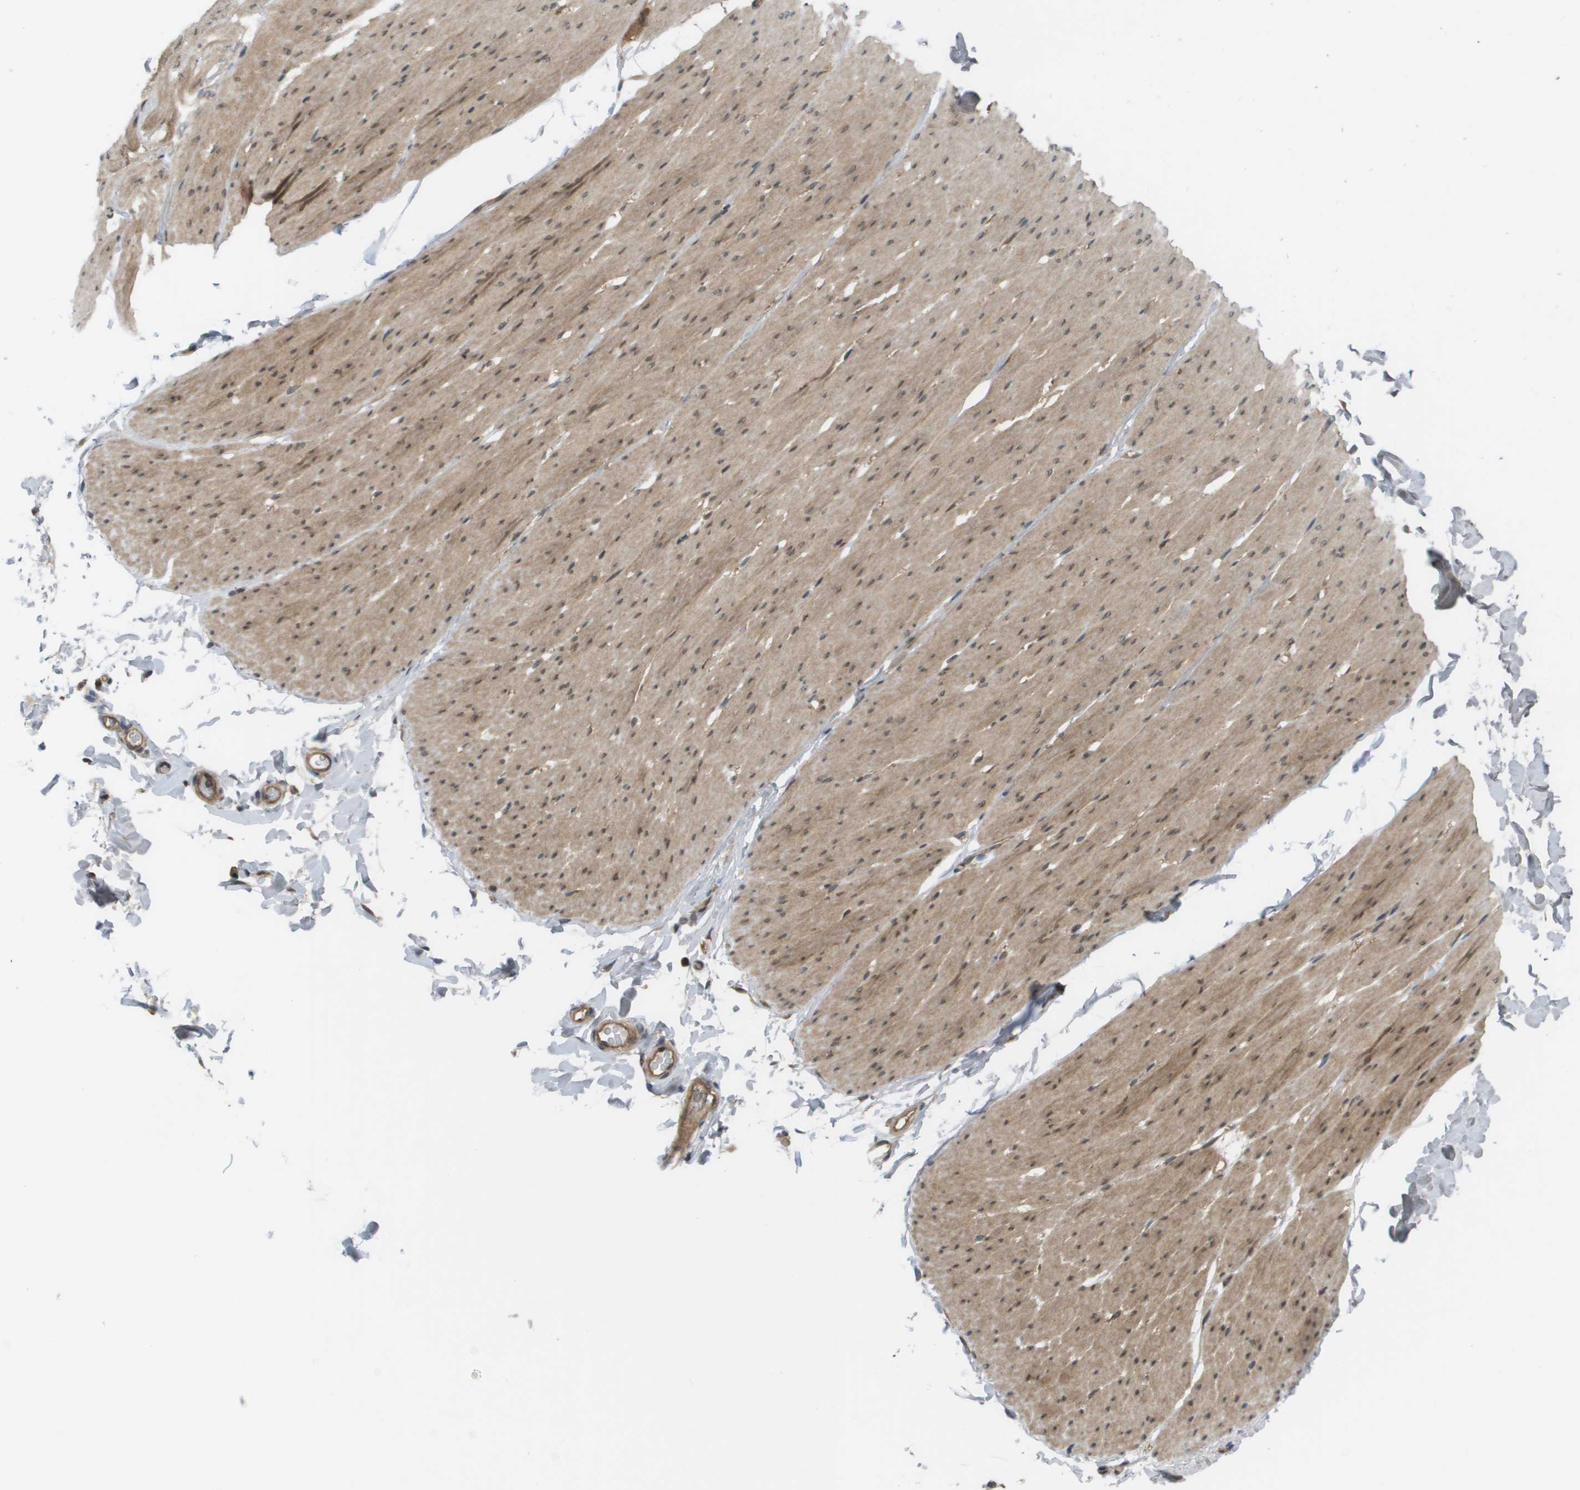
{"staining": {"intensity": "moderate", "quantity": ">75%", "location": "cytoplasmic/membranous"}, "tissue": "smooth muscle", "cell_type": "Smooth muscle cells", "image_type": "normal", "snomed": [{"axis": "morphology", "description": "Normal tissue, NOS"}, {"axis": "topography", "description": "Smooth muscle"}, {"axis": "topography", "description": "Colon"}], "caption": "Immunohistochemistry image of unremarkable human smooth muscle stained for a protein (brown), which reveals medium levels of moderate cytoplasmic/membranous positivity in about >75% of smooth muscle cells.", "gene": "CTPS2", "patient": {"sex": "male", "age": 67}}